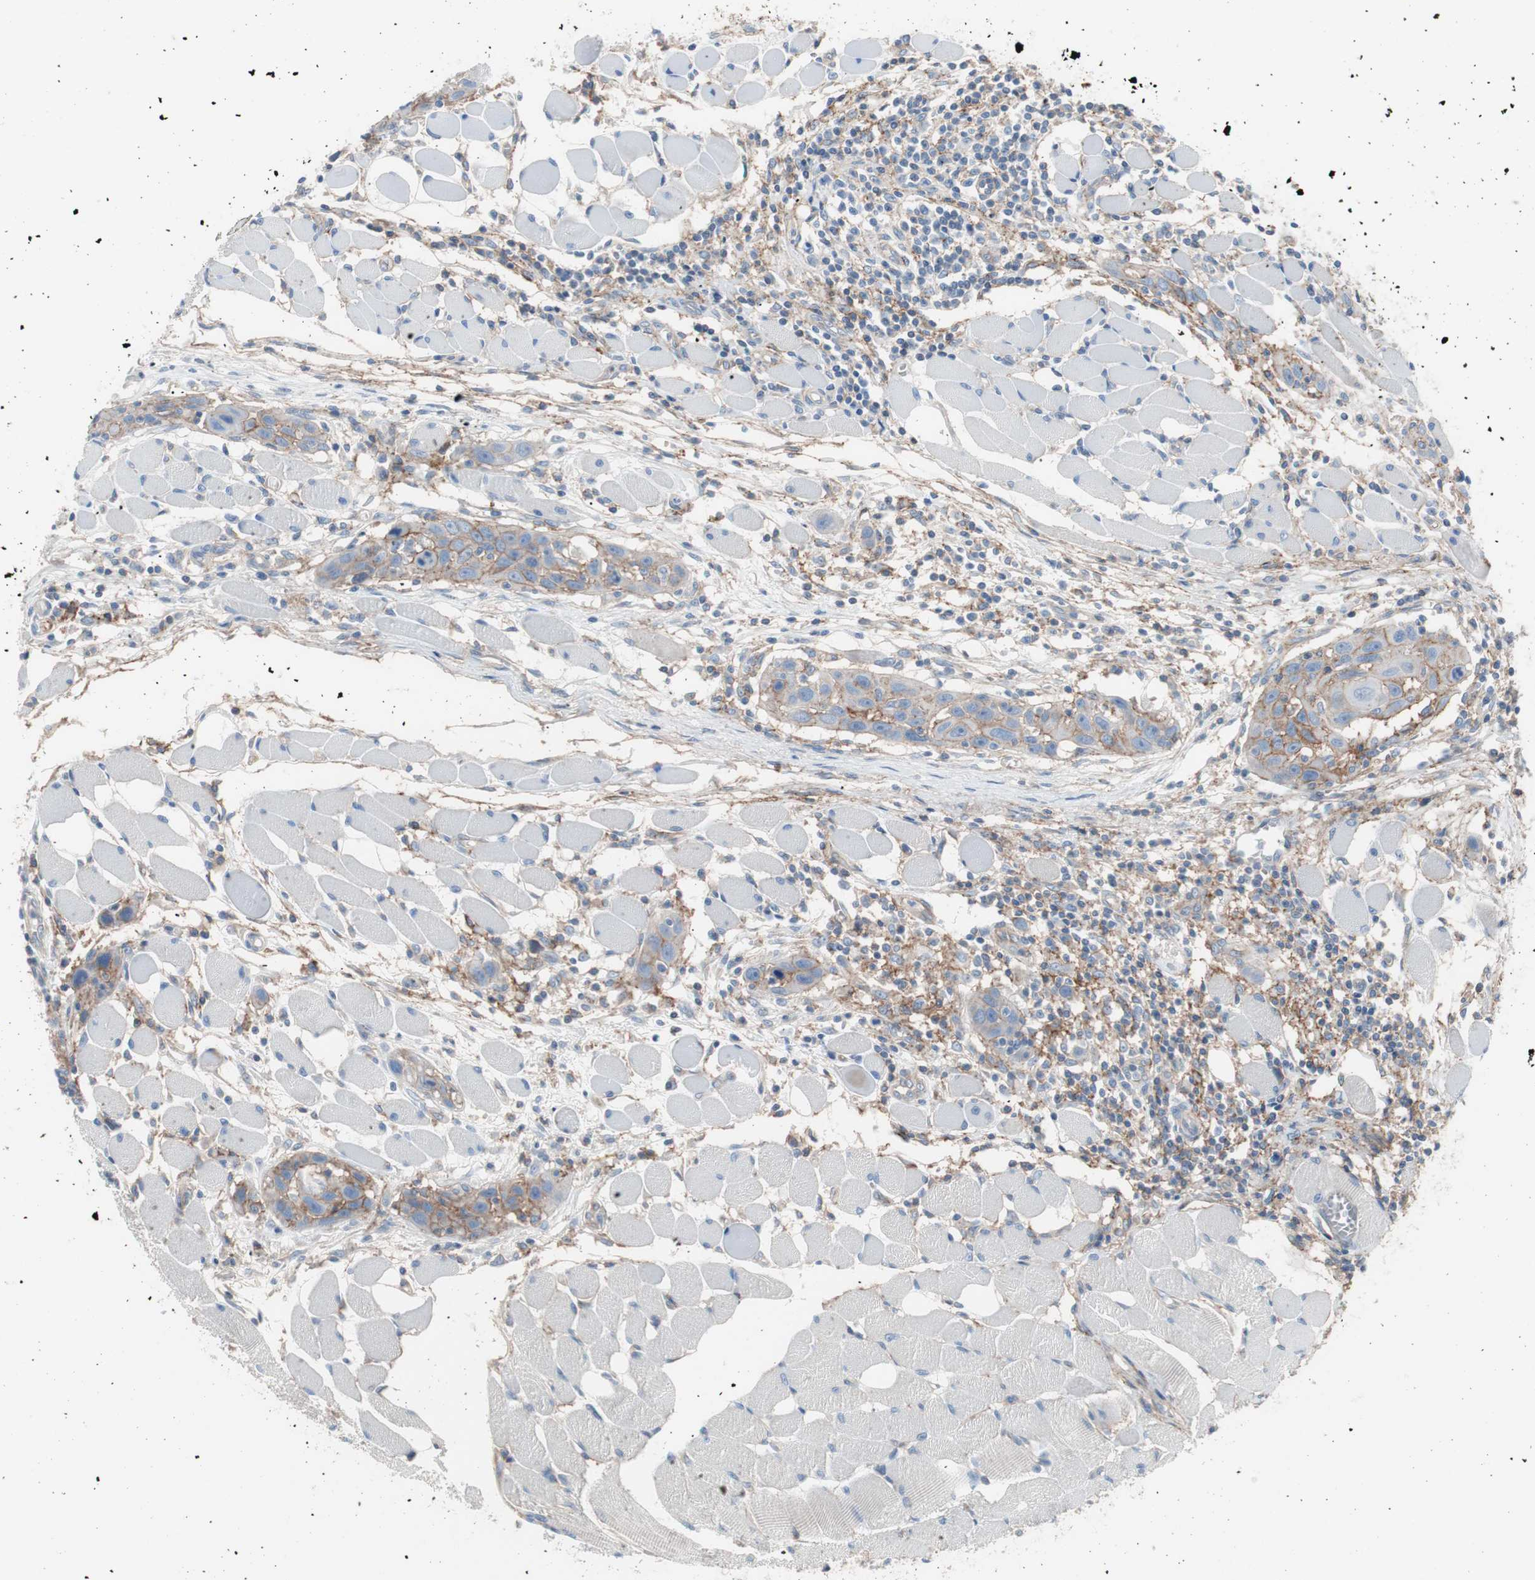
{"staining": {"intensity": "moderate", "quantity": "25%-75%", "location": "cytoplasmic/membranous"}, "tissue": "head and neck cancer", "cell_type": "Tumor cells", "image_type": "cancer", "snomed": [{"axis": "morphology", "description": "Squamous cell carcinoma, NOS"}, {"axis": "topography", "description": "Oral tissue"}, {"axis": "topography", "description": "Head-Neck"}], "caption": "High-magnification brightfield microscopy of head and neck cancer stained with DAB (3,3'-diaminobenzidine) (brown) and counterstained with hematoxylin (blue). tumor cells exhibit moderate cytoplasmic/membranous expression is appreciated in about25%-75% of cells. (IHC, brightfield microscopy, high magnification).", "gene": "CD81", "patient": {"sex": "female", "age": 50}}